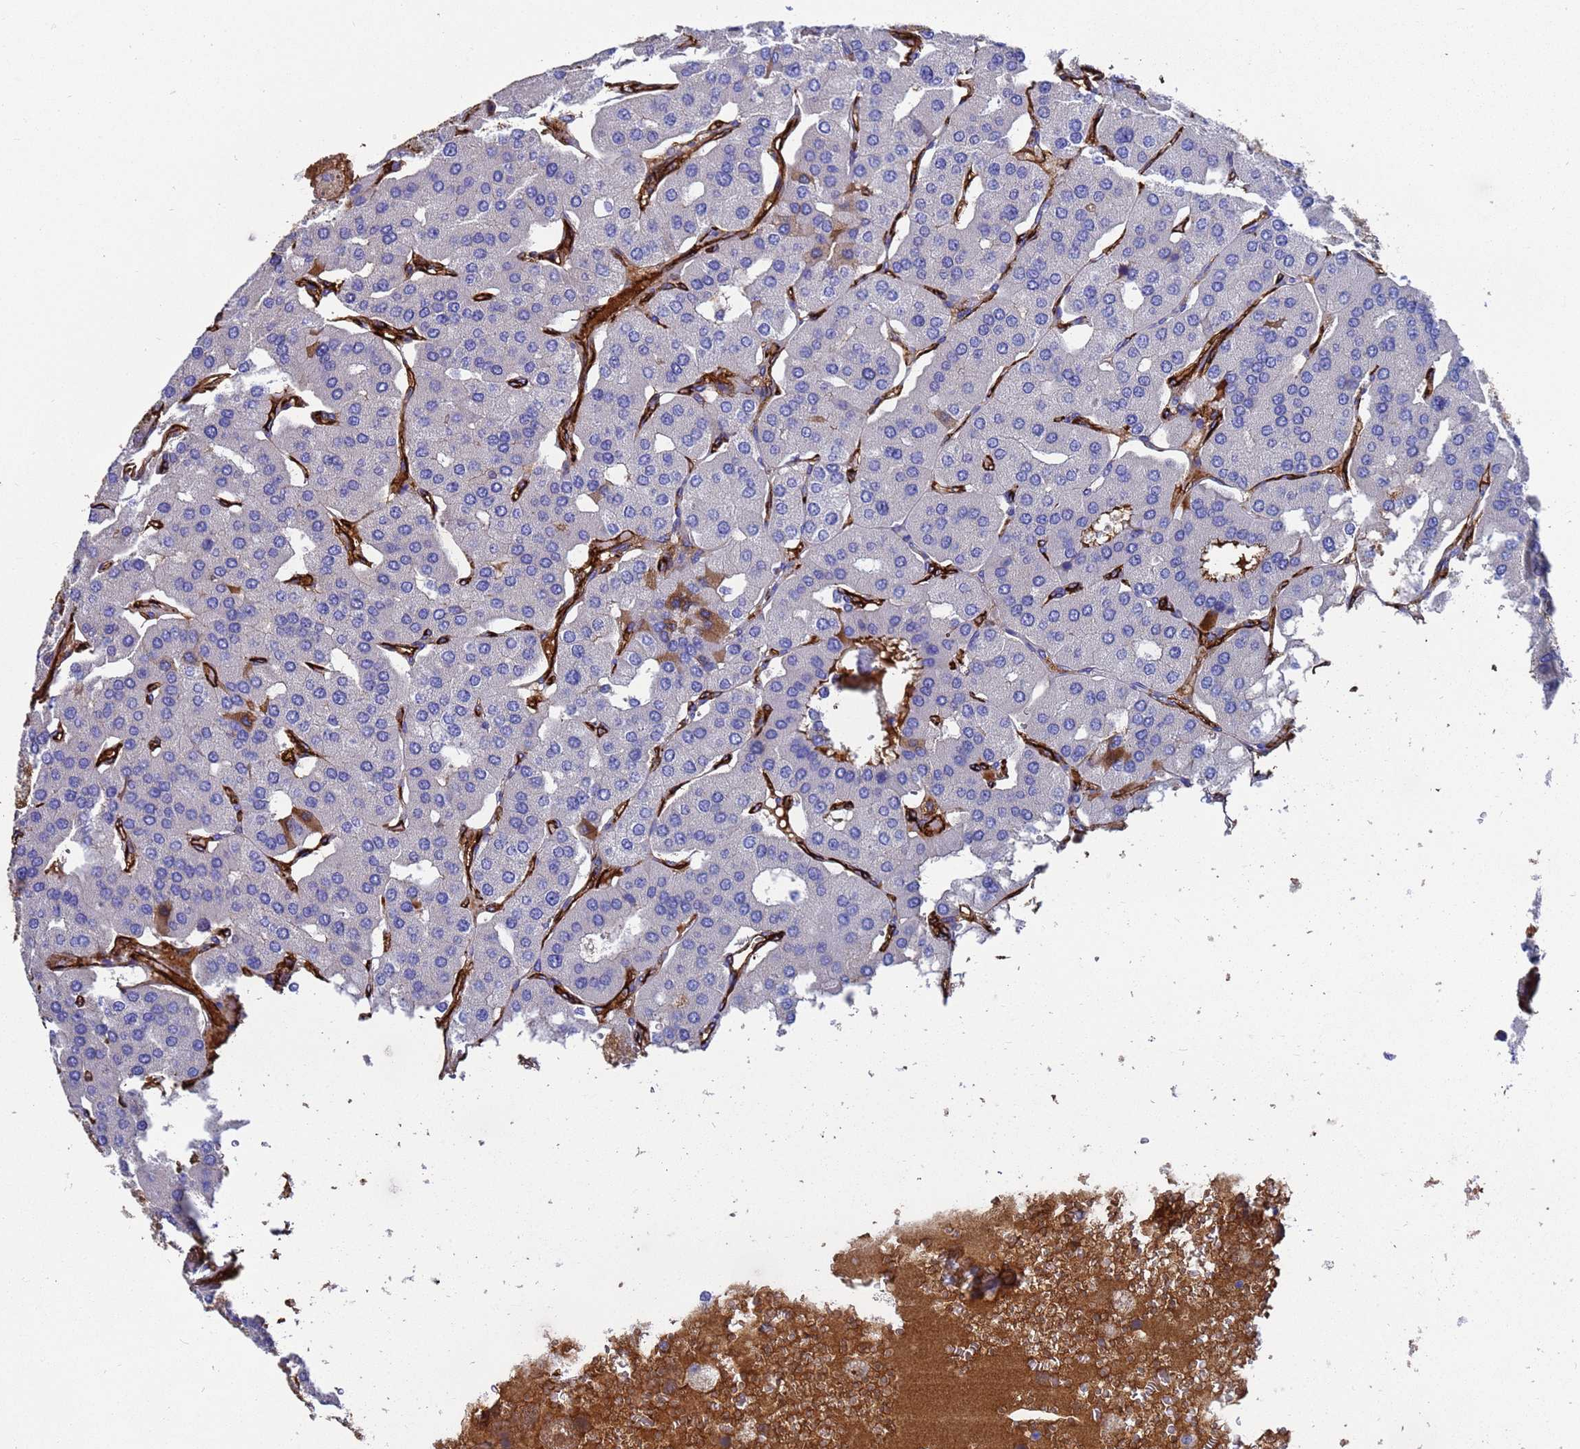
{"staining": {"intensity": "negative", "quantity": "none", "location": "none"}, "tissue": "parathyroid gland", "cell_type": "Glandular cells", "image_type": "normal", "snomed": [{"axis": "morphology", "description": "Normal tissue, NOS"}, {"axis": "morphology", "description": "Adenoma, NOS"}, {"axis": "topography", "description": "Parathyroid gland"}], "caption": "Glandular cells are negative for protein expression in benign human parathyroid gland. The staining is performed using DAB (3,3'-diaminobenzidine) brown chromogen with nuclei counter-stained in using hematoxylin.", "gene": "ADIPOQ", "patient": {"sex": "female", "age": 86}}